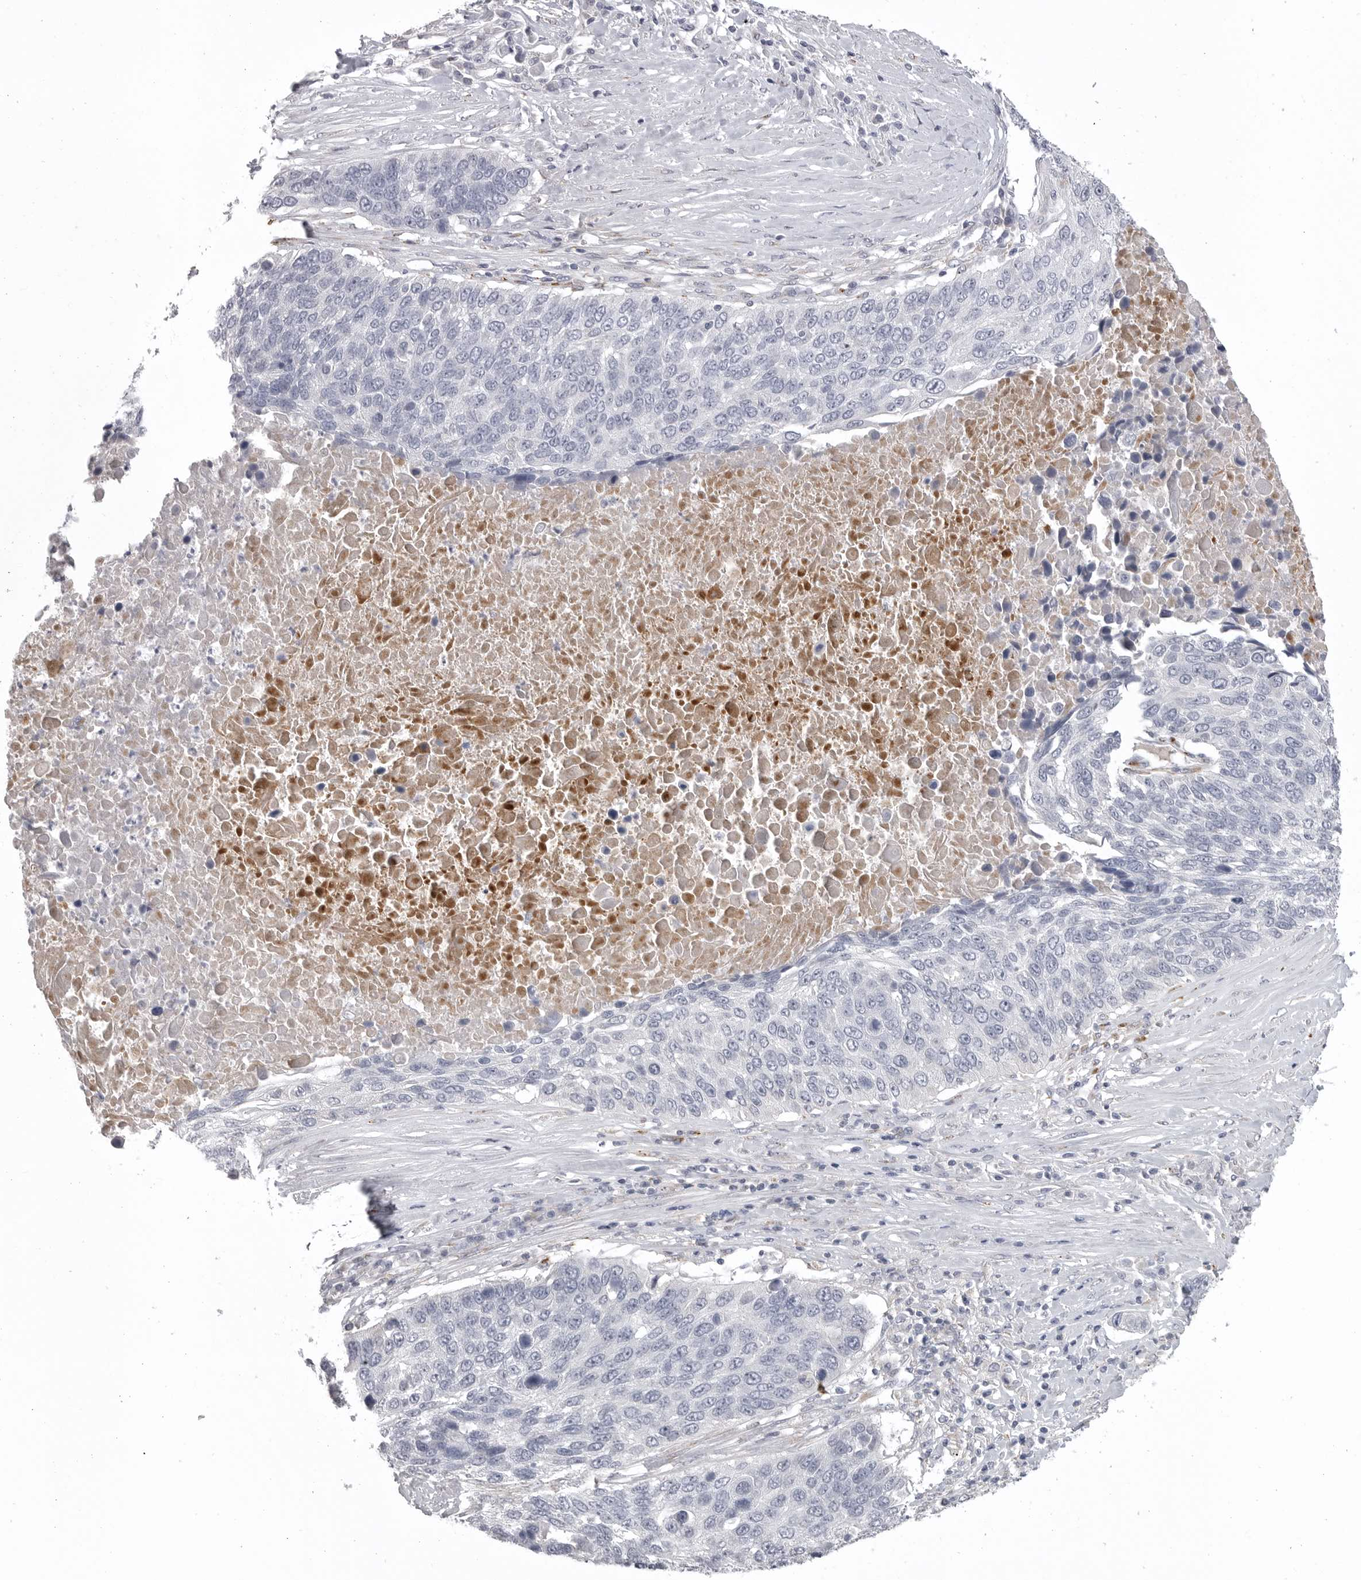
{"staining": {"intensity": "negative", "quantity": "none", "location": "none"}, "tissue": "lung cancer", "cell_type": "Tumor cells", "image_type": "cancer", "snomed": [{"axis": "morphology", "description": "Squamous cell carcinoma, NOS"}, {"axis": "topography", "description": "Lung"}], "caption": "Tumor cells show no significant expression in lung cancer. (Stains: DAB (3,3'-diaminobenzidine) immunohistochemistry with hematoxylin counter stain, Microscopy: brightfield microscopy at high magnification).", "gene": "SERPING1", "patient": {"sex": "male", "age": 66}}